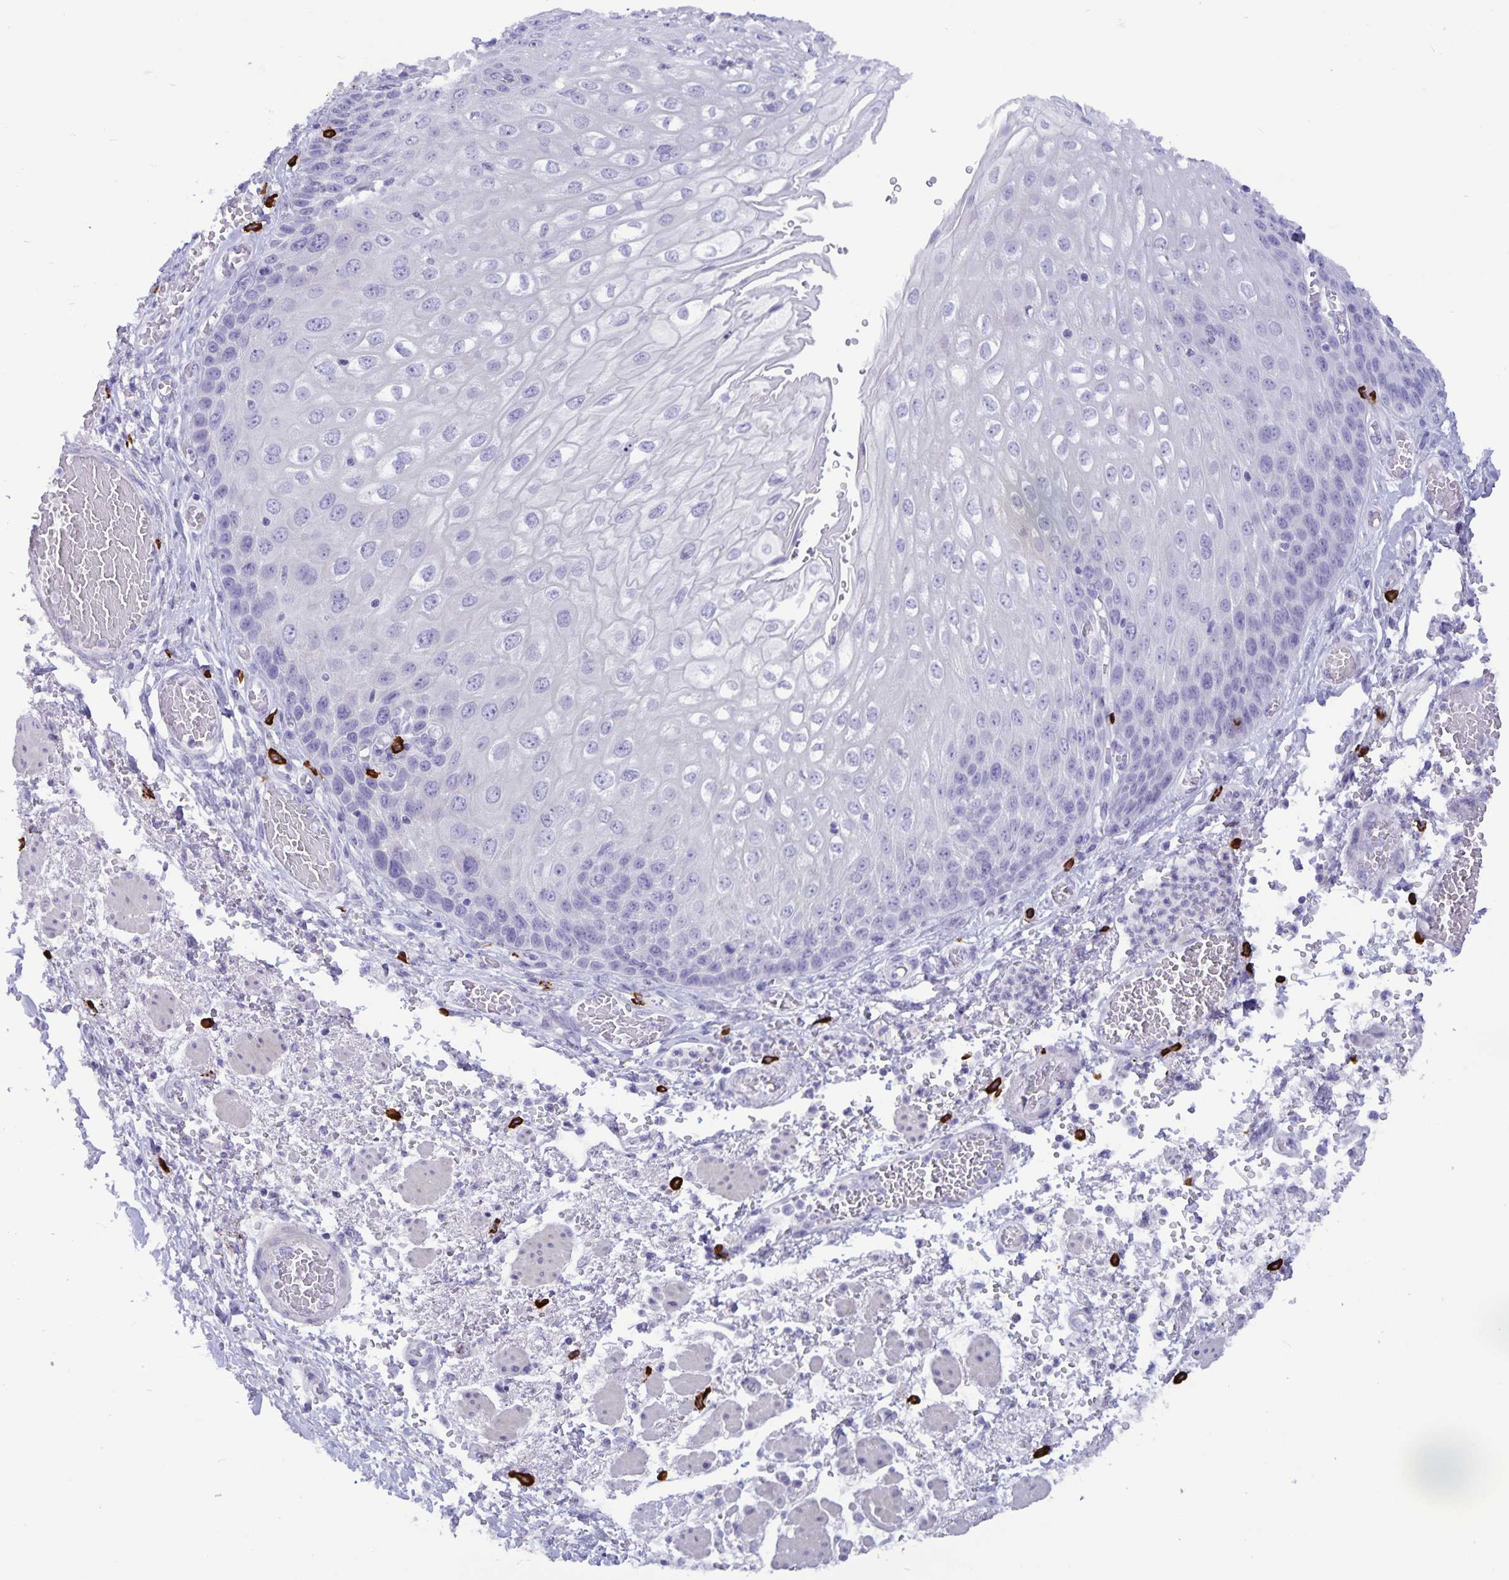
{"staining": {"intensity": "negative", "quantity": "none", "location": "none"}, "tissue": "esophagus", "cell_type": "Squamous epithelial cells", "image_type": "normal", "snomed": [{"axis": "morphology", "description": "Normal tissue, NOS"}, {"axis": "morphology", "description": "Adenocarcinoma, NOS"}, {"axis": "topography", "description": "Esophagus"}], "caption": "Human esophagus stained for a protein using IHC shows no positivity in squamous epithelial cells.", "gene": "IBTK", "patient": {"sex": "male", "age": 81}}